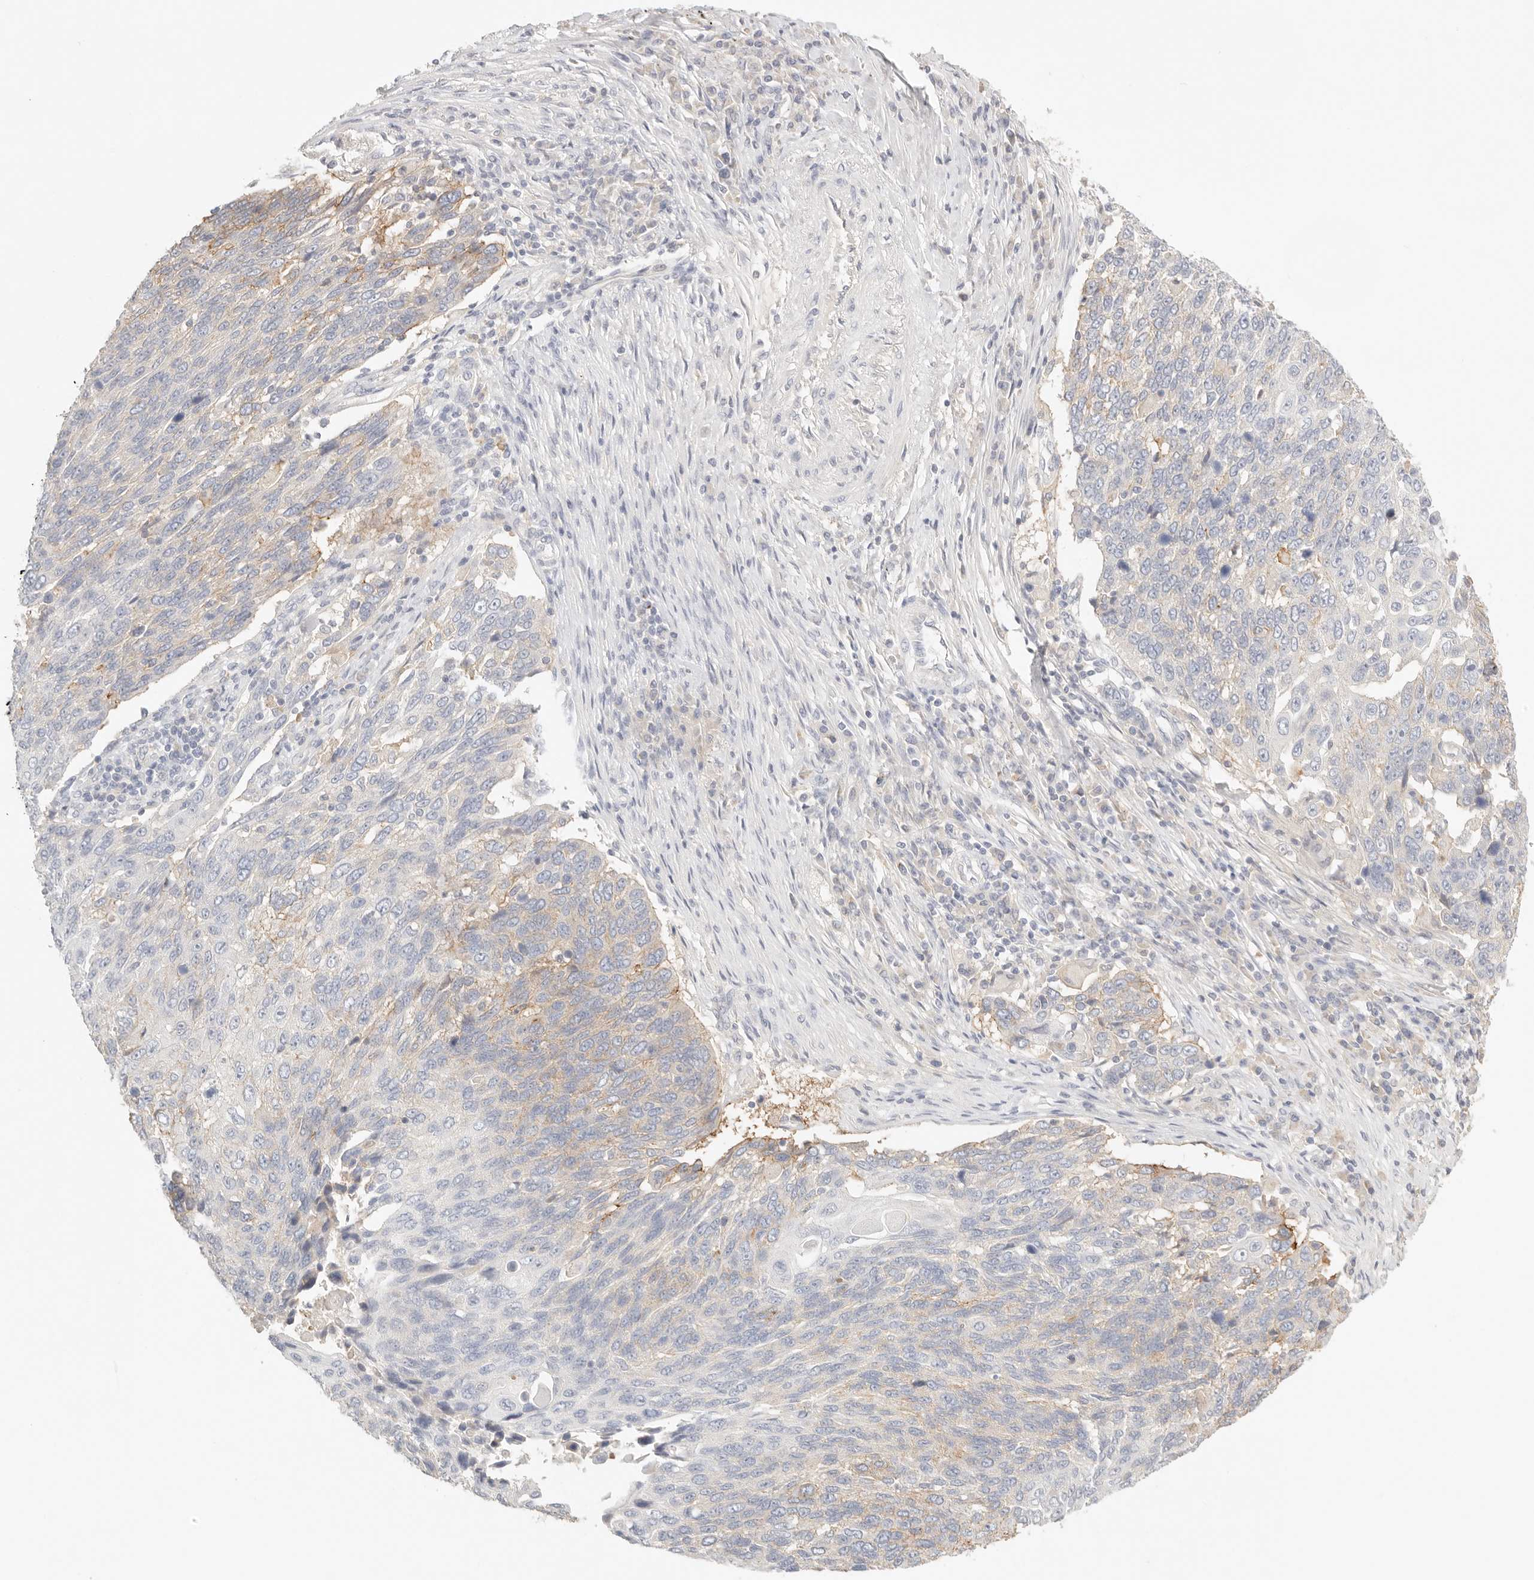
{"staining": {"intensity": "weak", "quantity": "<25%", "location": "cytoplasmic/membranous"}, "tissue": "lung cancer", "cell_type": "Tumor cells", "image_type": "cancer", "snomed": [{"axis": "morphology", "description": "Squamous cell carcinoma, NOS"}, {"axis": "topography", "description": "Lung"}], "caption": "A micrograph of human lung cancer is negative for staining in tumor cells.", "gene": "CEP120", "patient": {"sex": "male", "age": 66}}